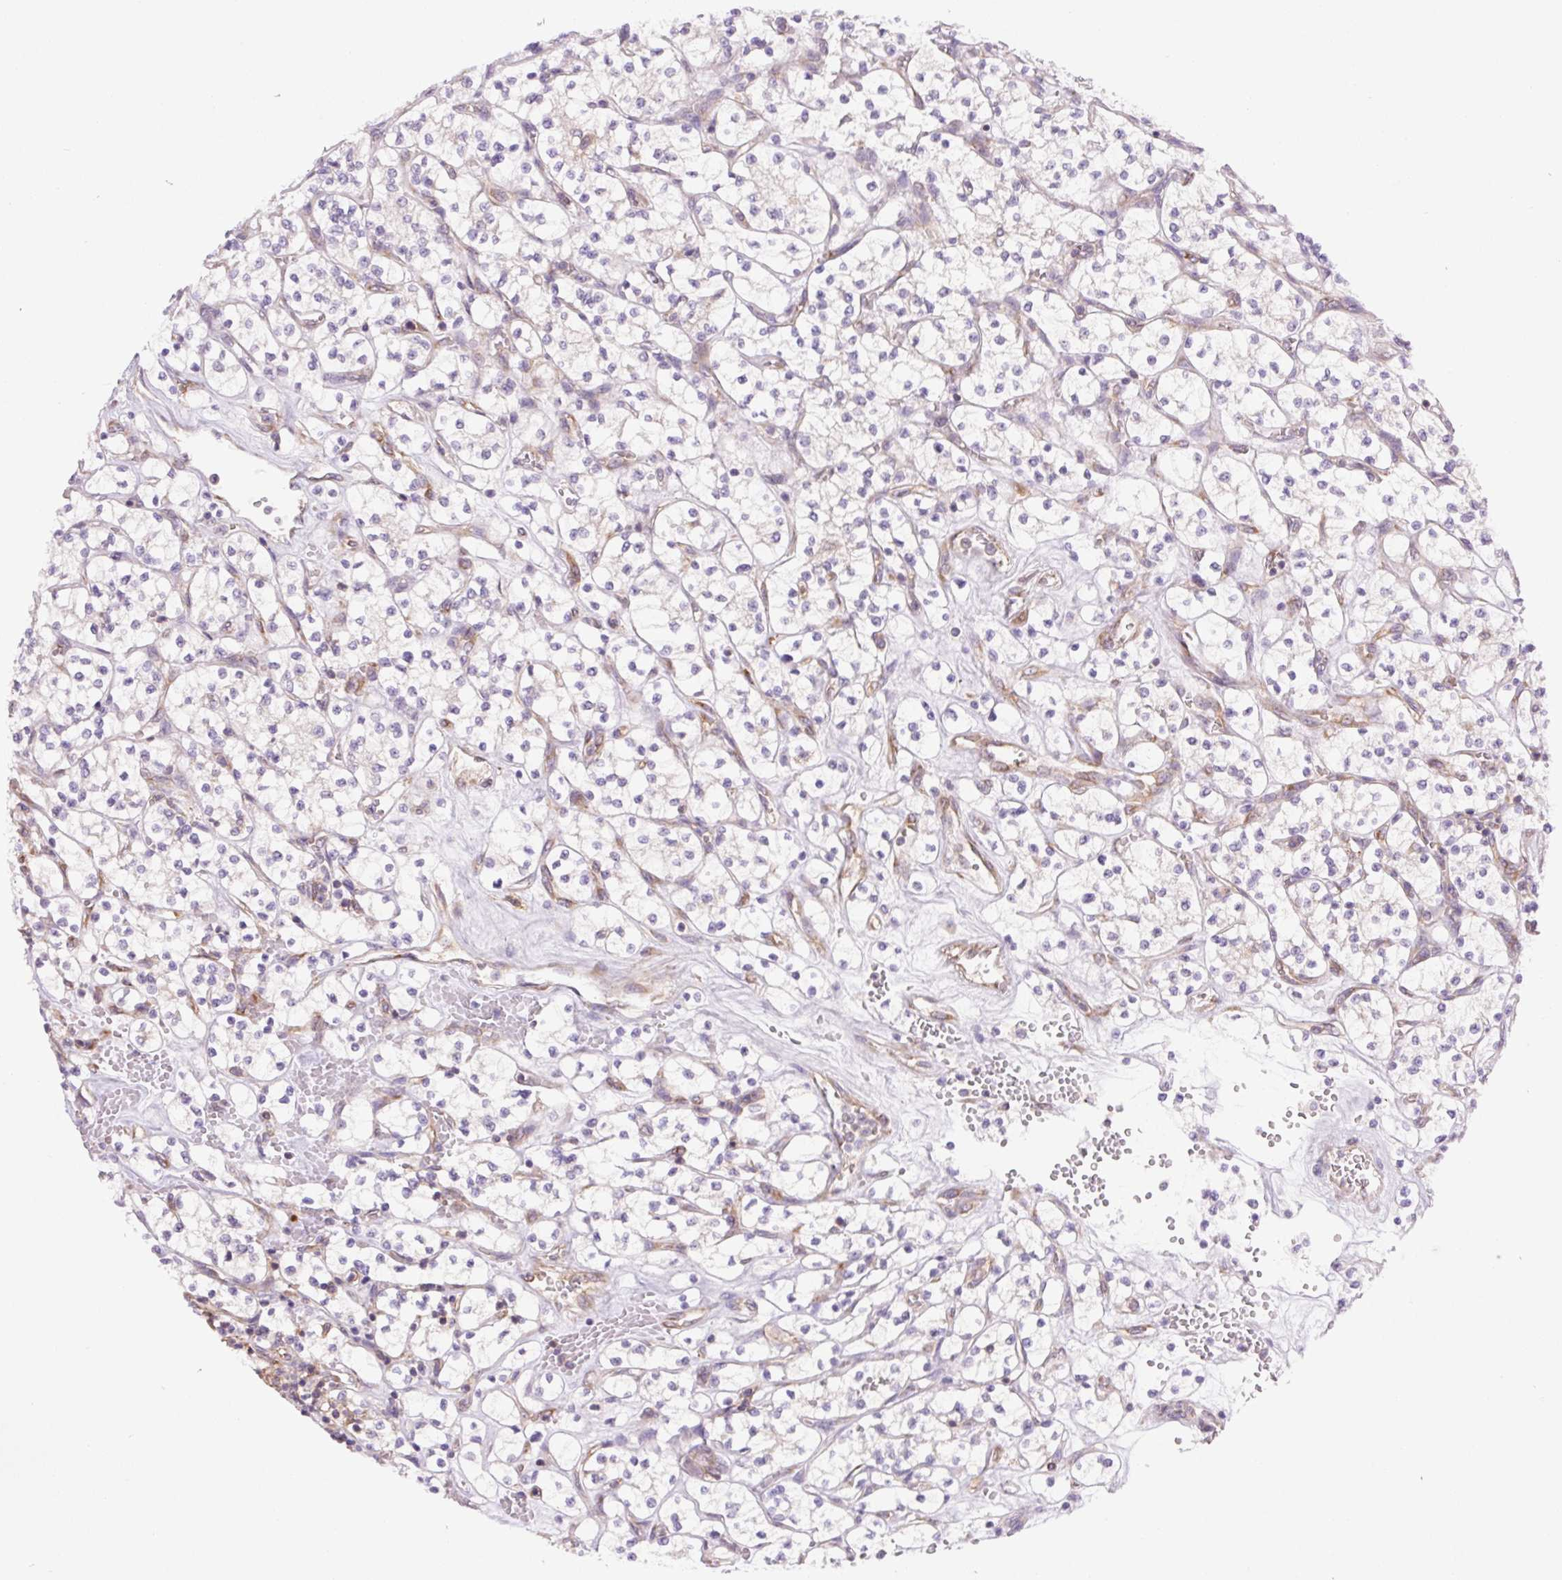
{"staining": {"intensity": "negative", "quantity": "none", "location": "none"}, "tissue": "renal cancer", "cell_type": "Tumor cells", "image_type": "cancer", "snomed": [{"axis": "morphology", "description": "Adenocarcinoma, NOS"}, {"axis": "topography", "description": "Kidney"}], "caption": "IHC photomicrograph of human renal adenocarcinoma stained for a protein (brown), which shows no positivity in tumor cells.", "gene": "MINK1", "patient": {"sex": "female", "age": 64}}